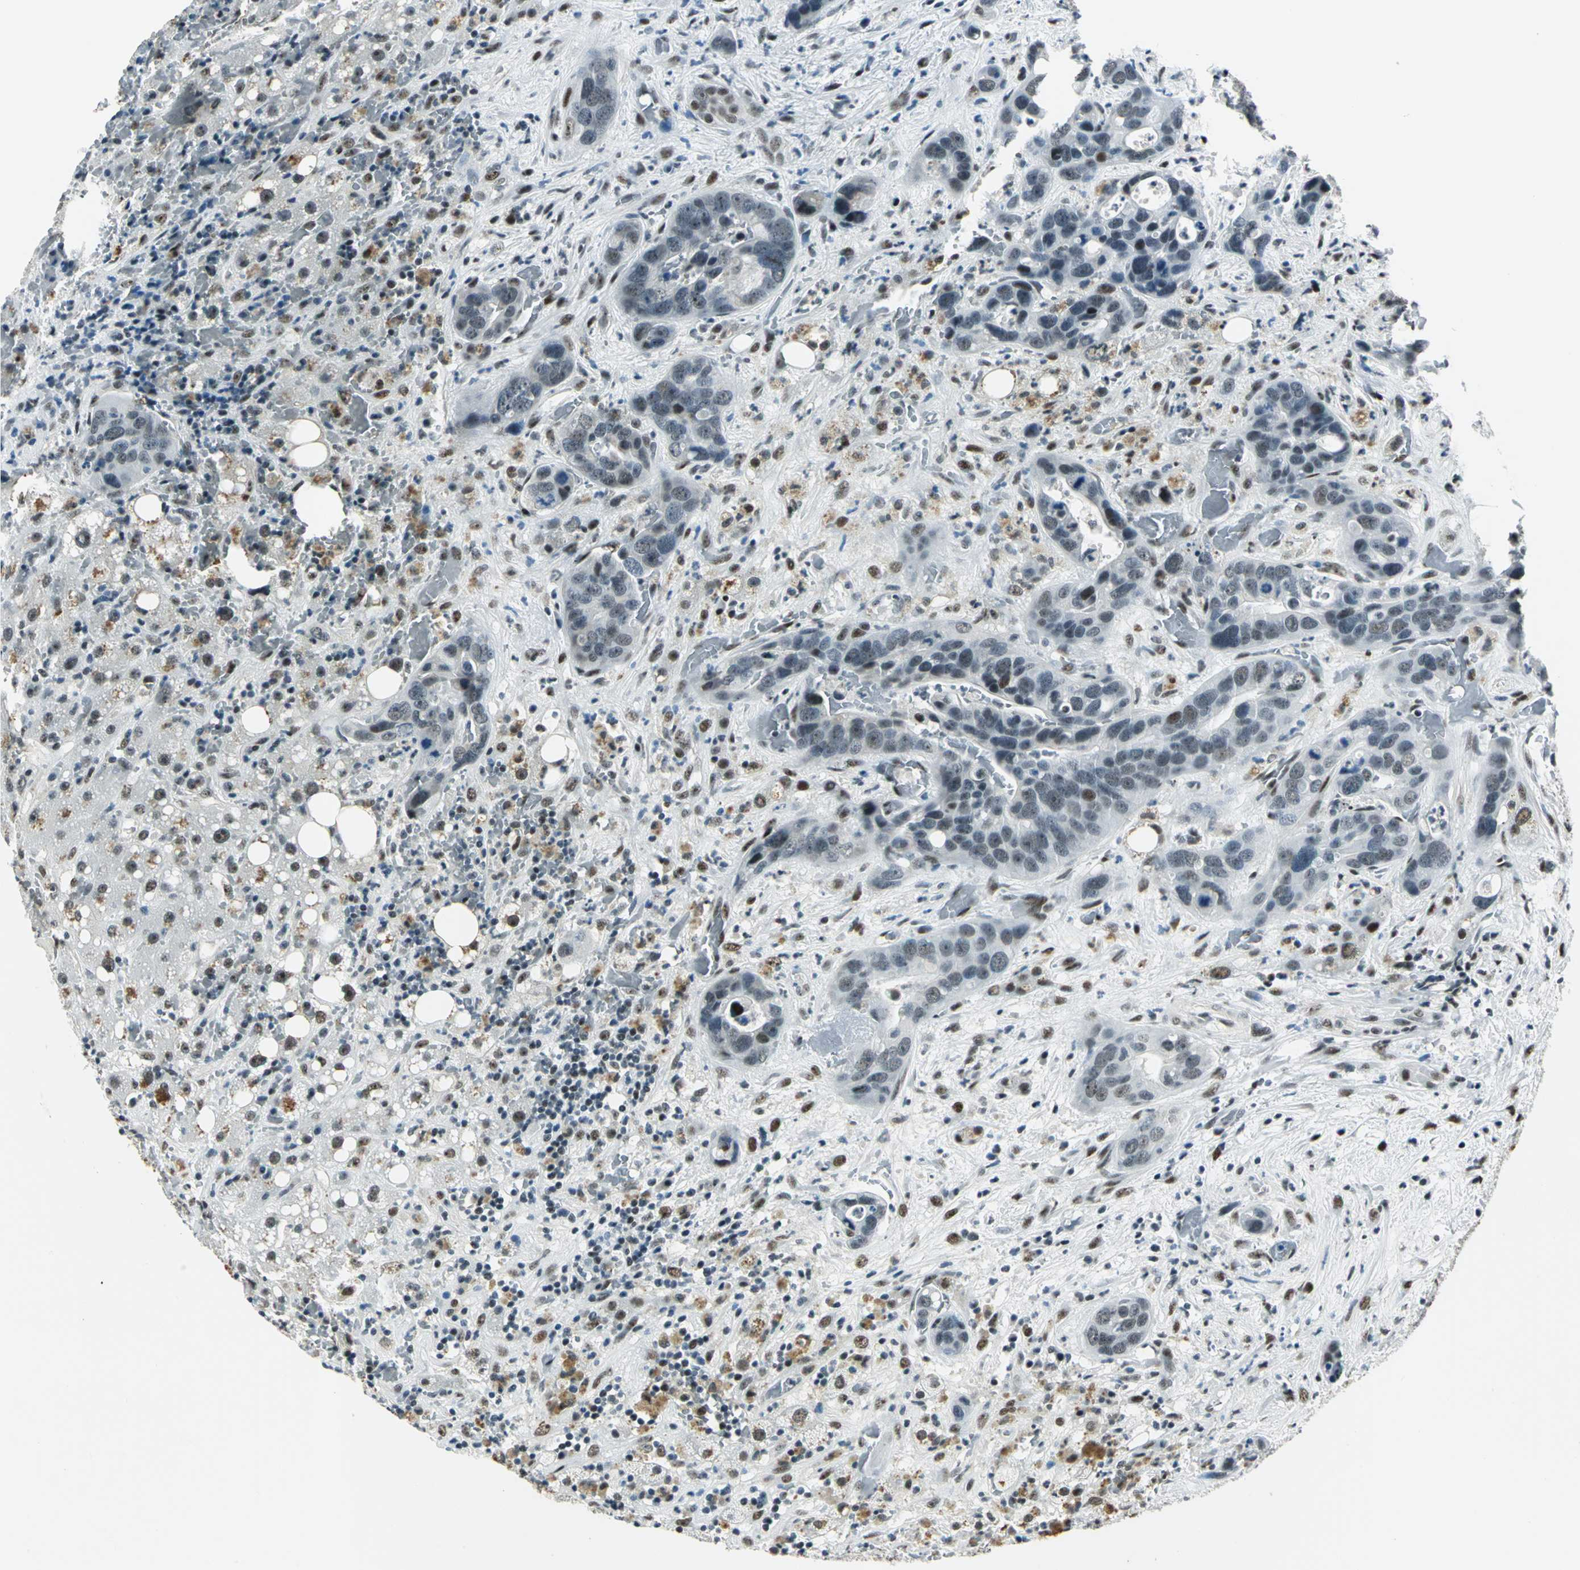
{"staining": {"intensity": "moderate", "quantity": ">75%", "location": "nuclear"}, "tissue": "liver cancer", "cell_type": "Tumor cells", "image_type": "cancer", "snomed": [{"axis": "morphology", "description": "Cholangiocarcinoma"}, {"axis": "topography", "description": "Liver"}], "caption": "Protein staining demonstrates moderate nuclear expression in approximately >75% of tumor cells in cholangiocarcinoma (liver).", "gene": "KAT6B", "patient": {"sex": "female", "age": 65}}